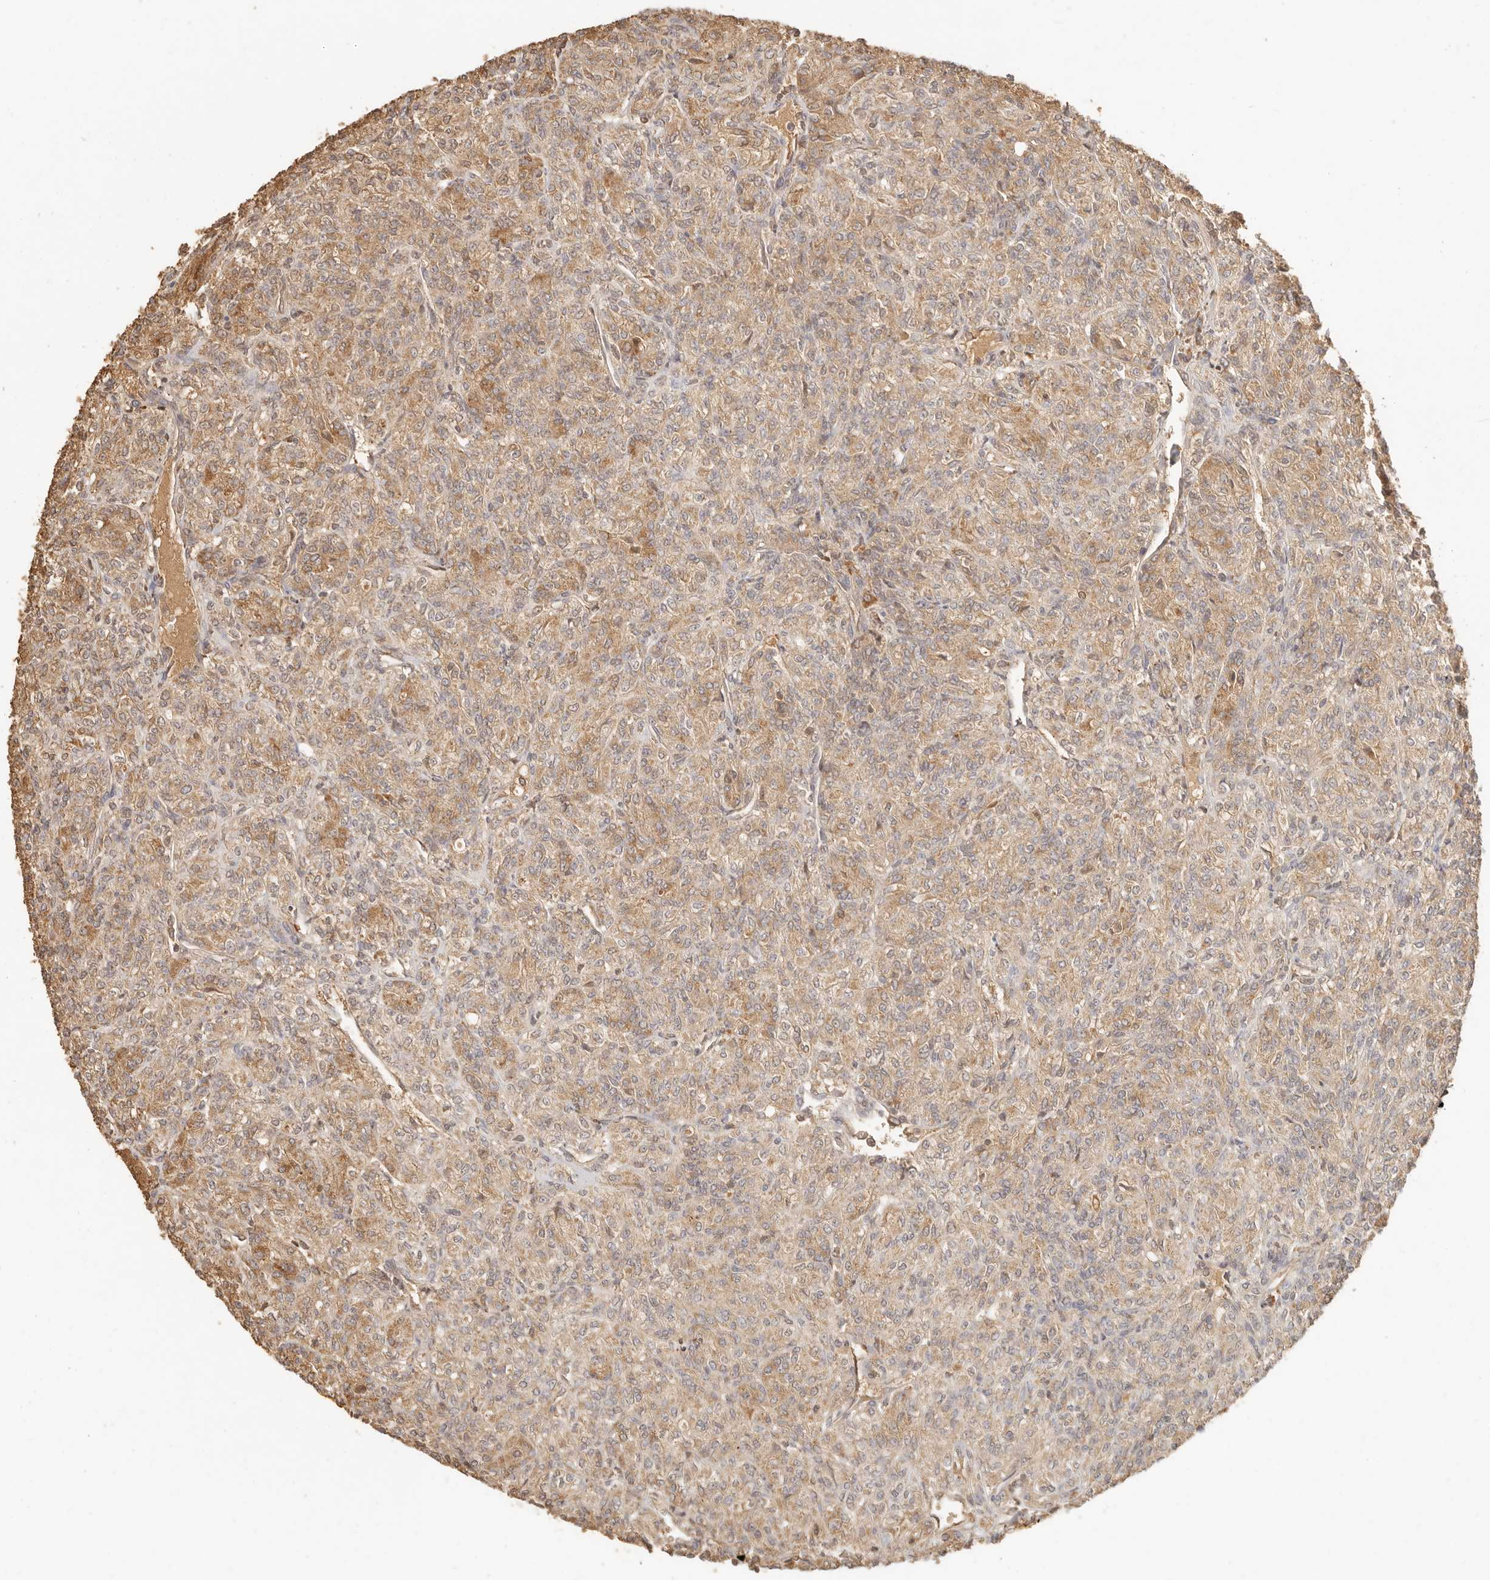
{"staining": {"intensity": "moderate", "quantity": ">75%", "location": "cytoplasmic/membranous,nuclear"}, "tissue": "renal cancer", "cell_type": "Tumor cells", "image_type": "cancer", "snomed": [{"axis": "morphology", "description": "Adenocarcinoma, NOS"}, {"axis": "topography", "description": "Kidney"}], "caption": "Brown immunohistochemical staining in human renal adenocarcinoma demonstrates moderate cytoplasmic/membranous and nuclear expression in about >75% of tumor cells.", "gene": "INTS11", "patient": {"sex": "male", "age": 77}}